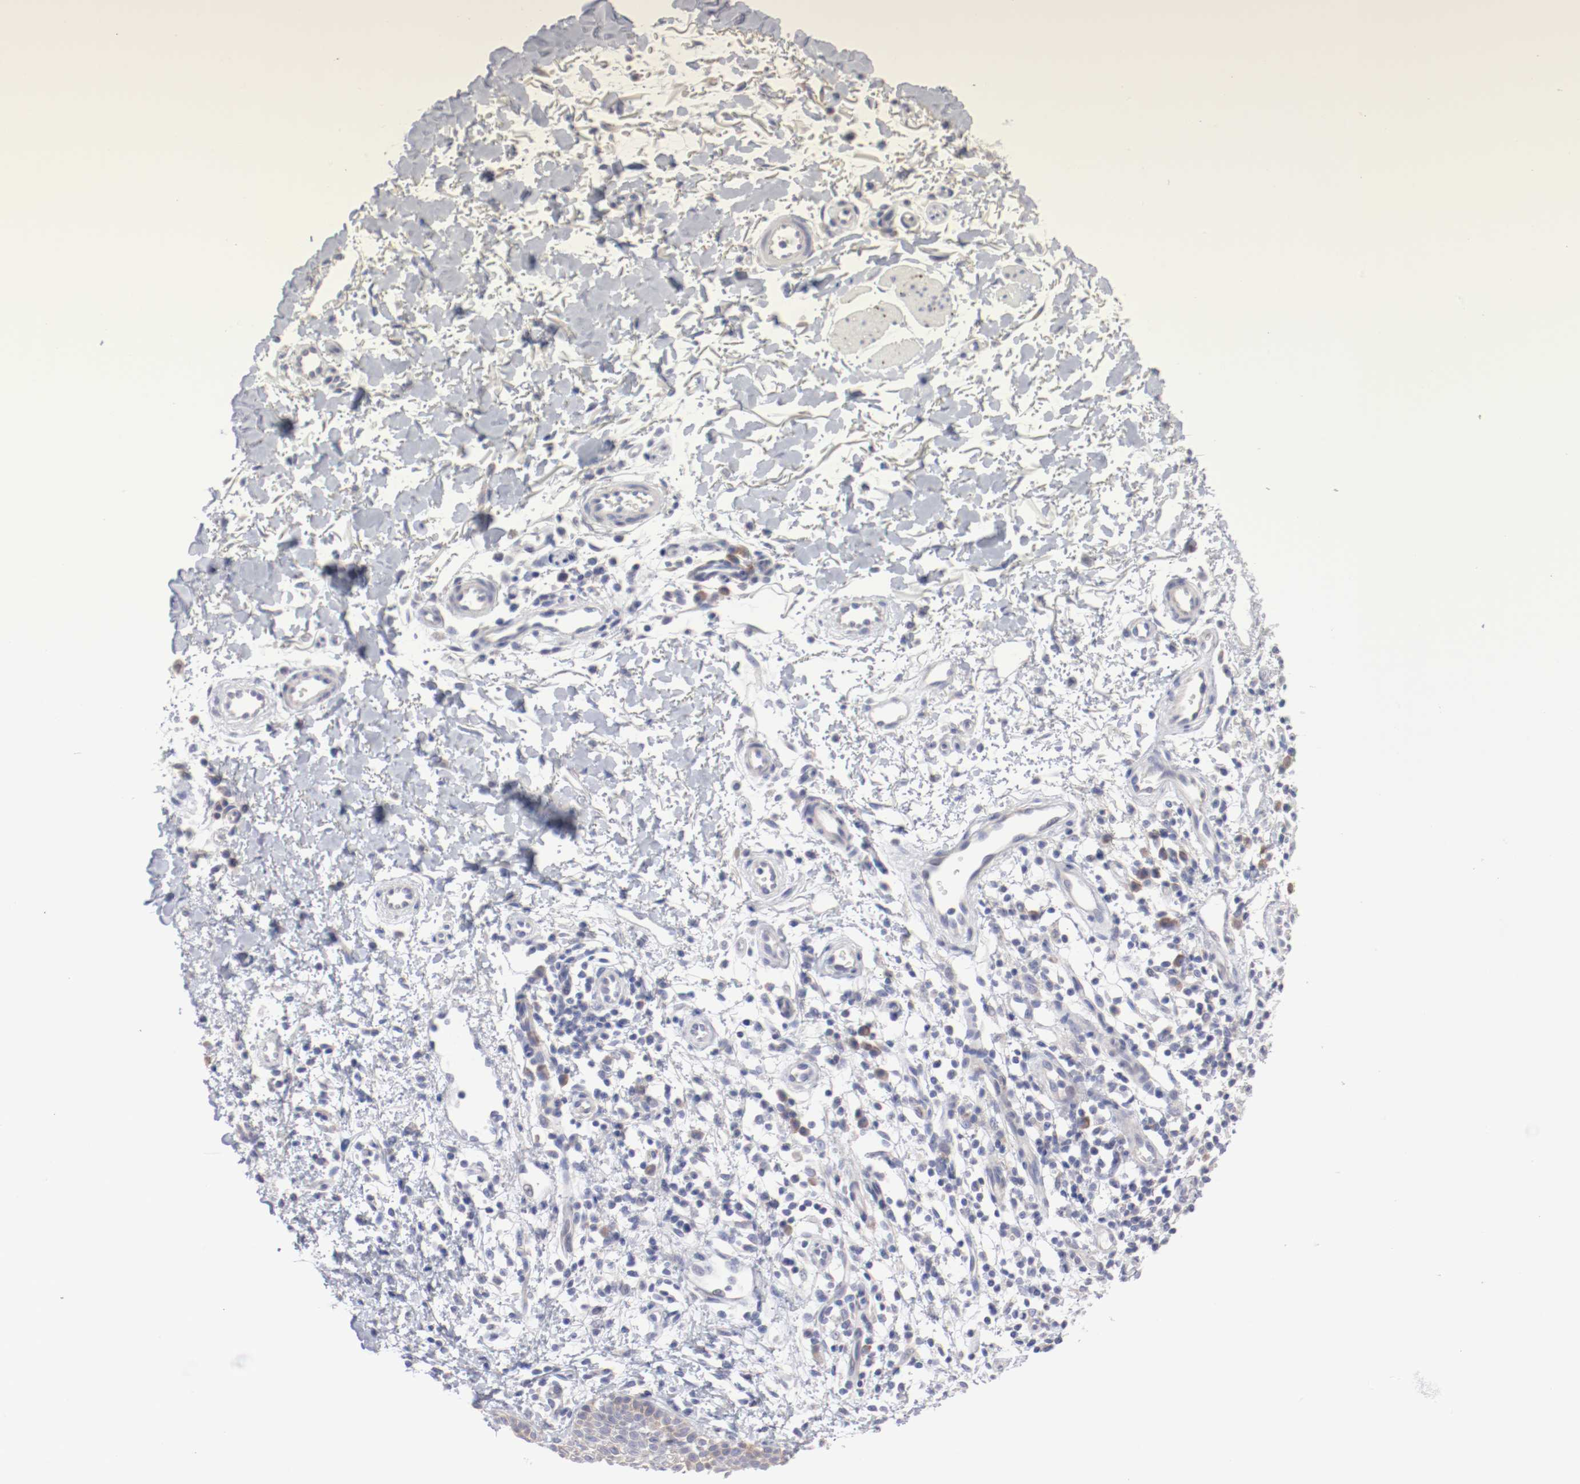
{"staining": {"intensity": "weak", "quantity": "<25%", "location": "cytoplasmic/membranous"}, "tissue": "skin cancer", "cell_type": "Tumor cells", "image_type": "cancer", "snomed": [{"axis": "morphology", "description": "Normal tissue, NOS"}, {"axis": "morphology", "description": "Basal cell carcinoma"}, {"axis": "topography", "description": "Skin"}], "caption": "Immunohistochemistry histopathology image of skin cancer (basal cell carcinoma) stained for a protein (brown), which exhibits no staining in tumor cells.", "gene": "CPE", "patient": {"sex": "female", "age": 69}}